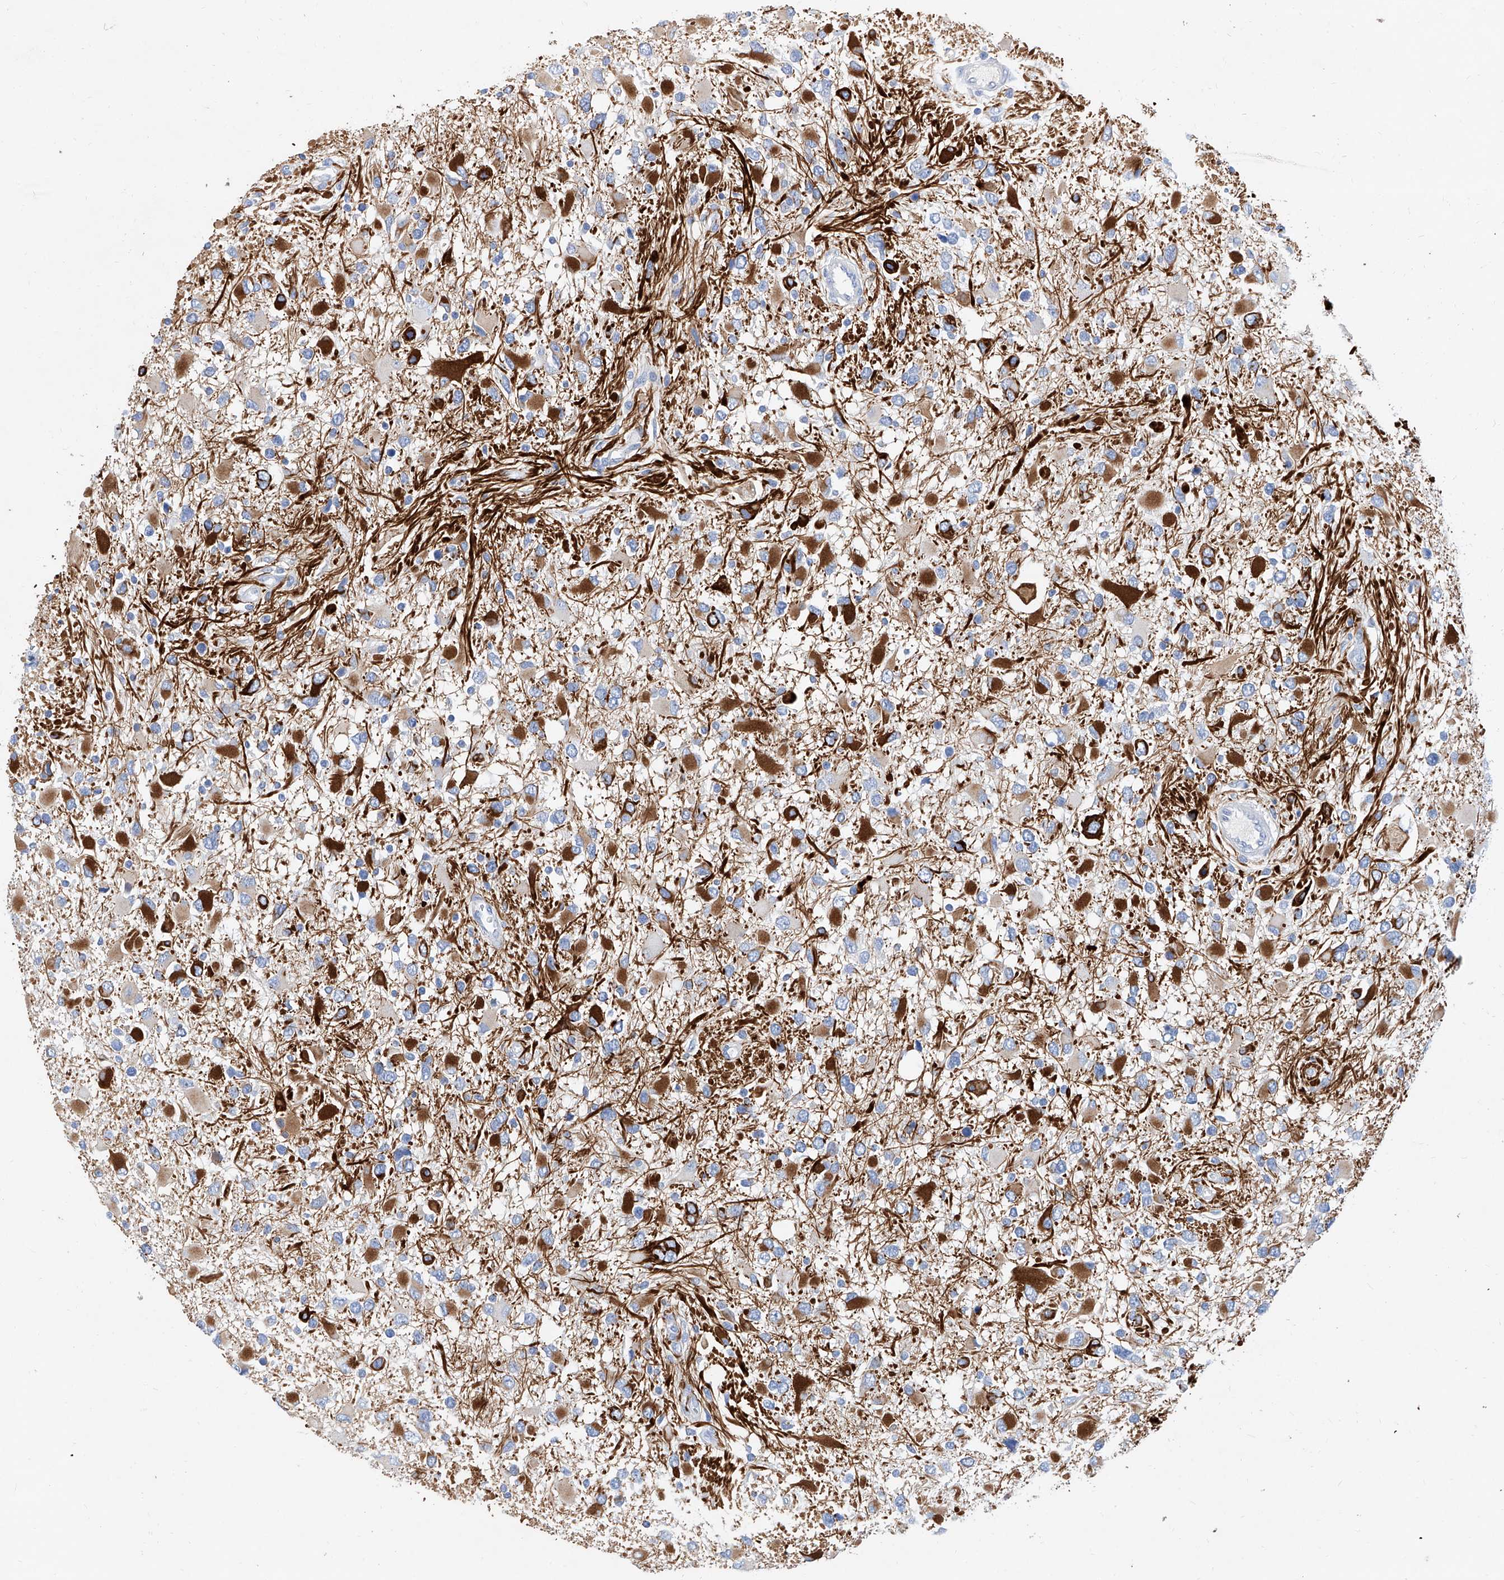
{"staining": {"intensity": "strong", "quantity": "<25%", "location": "cytoplasmic/membranous"}, "tissue": "glioma", "cell_type": "Tumor cells", "image_type": "cancer", "snomed": [{"axis": "morphology", "description": "Glioma, malignant, High grade"}, {"axis": "topography", "description": "Brain"}], "caption": "This photomicrograph demonstrates glioma stained with IHC to label a protein in brown. The cytoplasmic/membranous of tumor cells show strong positivity for the protein. Nuclei are counter-stained blue.", "gene": "SLC25A29", "patient": {"sex": "male", "age": 53}}